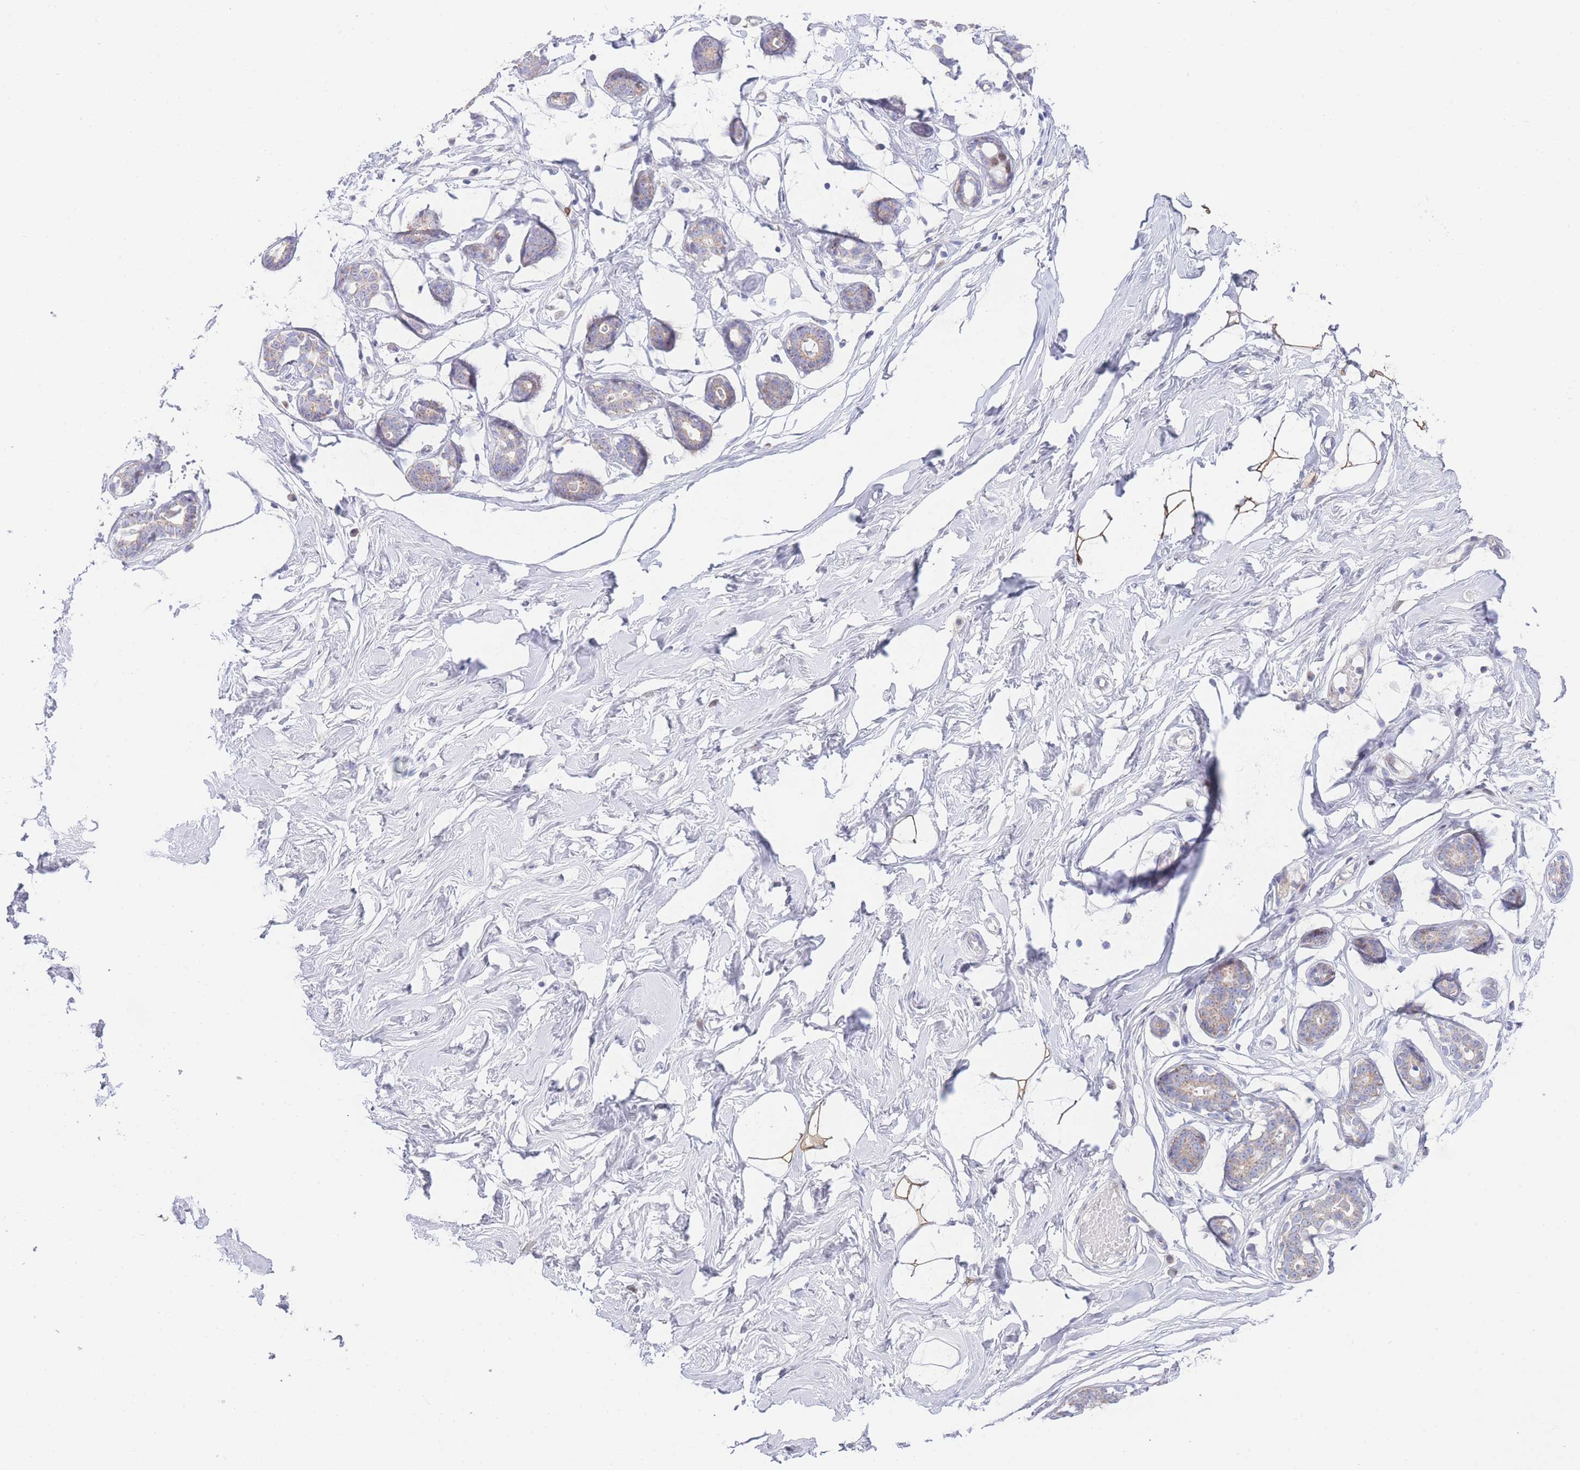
{"staining": {"intensity": "strong", "quantity": ">75%", "location": "cytoplasmic/membranous"}, "tissue": "breast", "cell_type": "Adipocytes", "image_type": "normal", "snomed": [{"axis": "morphology", "description": "Normal tissue, NOS"}, {"axis": "morphology", "description": "Adenoma, NOS"}, {"axis": "topography", "description": "Breast"}], "caption": "Unremarkable breast shows strong cytoplasmic/membranous staining in approximately >75% of adipocytes.", "gene": "GPAM", "patient": {"sex": "female", "age": 23}}